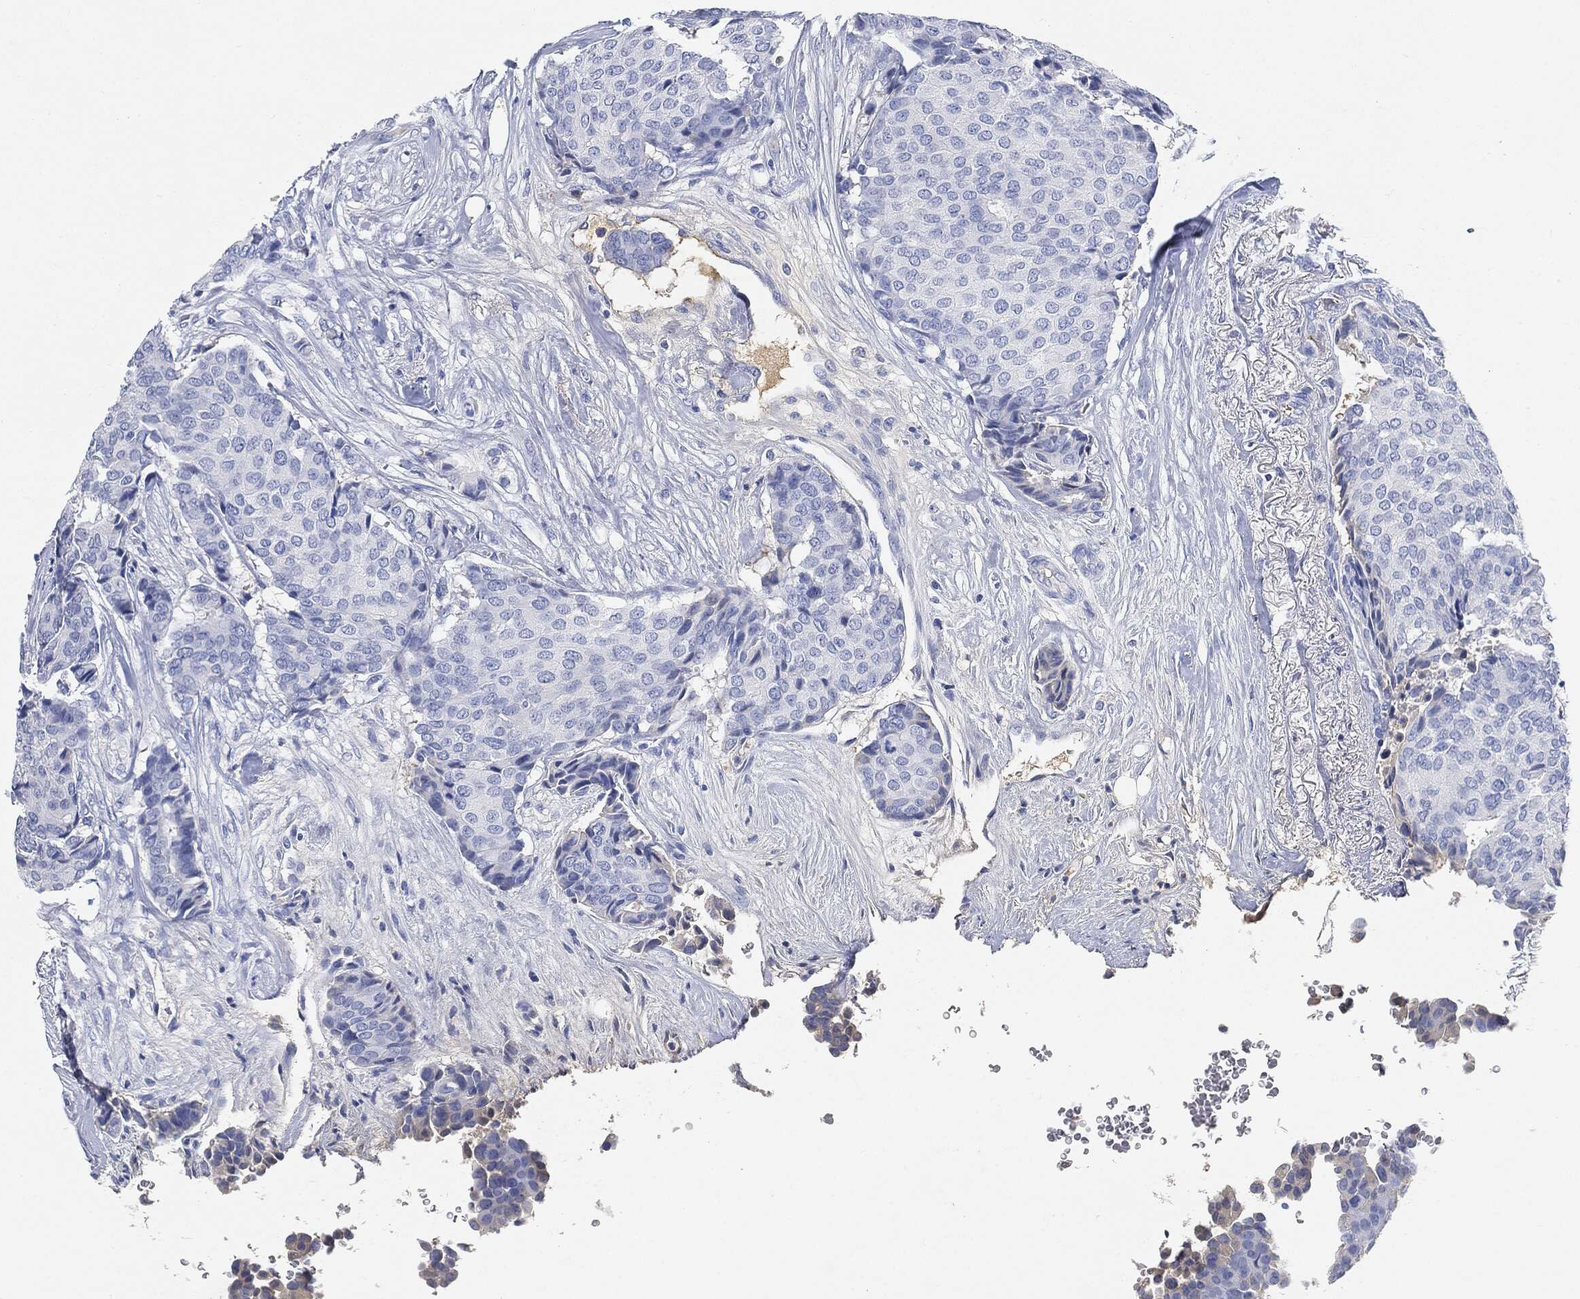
{"staining": {"intensity": "negative", "quantity": "none", "location": "none"}, "tissue": "breast cancer", "cell_type": "Tumor cells", "image_type": "cancer", "snomed": [{"axis": "morphology", "description": "Duct carcinoma"}, {"axis": "topography", "description": "Breast"}], "caption": "Invasive ductal carcinoma (breast) was stained to show a protein in brown. There is no significant expression in tumor cells. The staining is performed using DAB brown chromogen with nuclei counter-stained in using hematoxylin.", "gene": "IGLV6-57", "patient": {"sex": "female", "age": 75}}